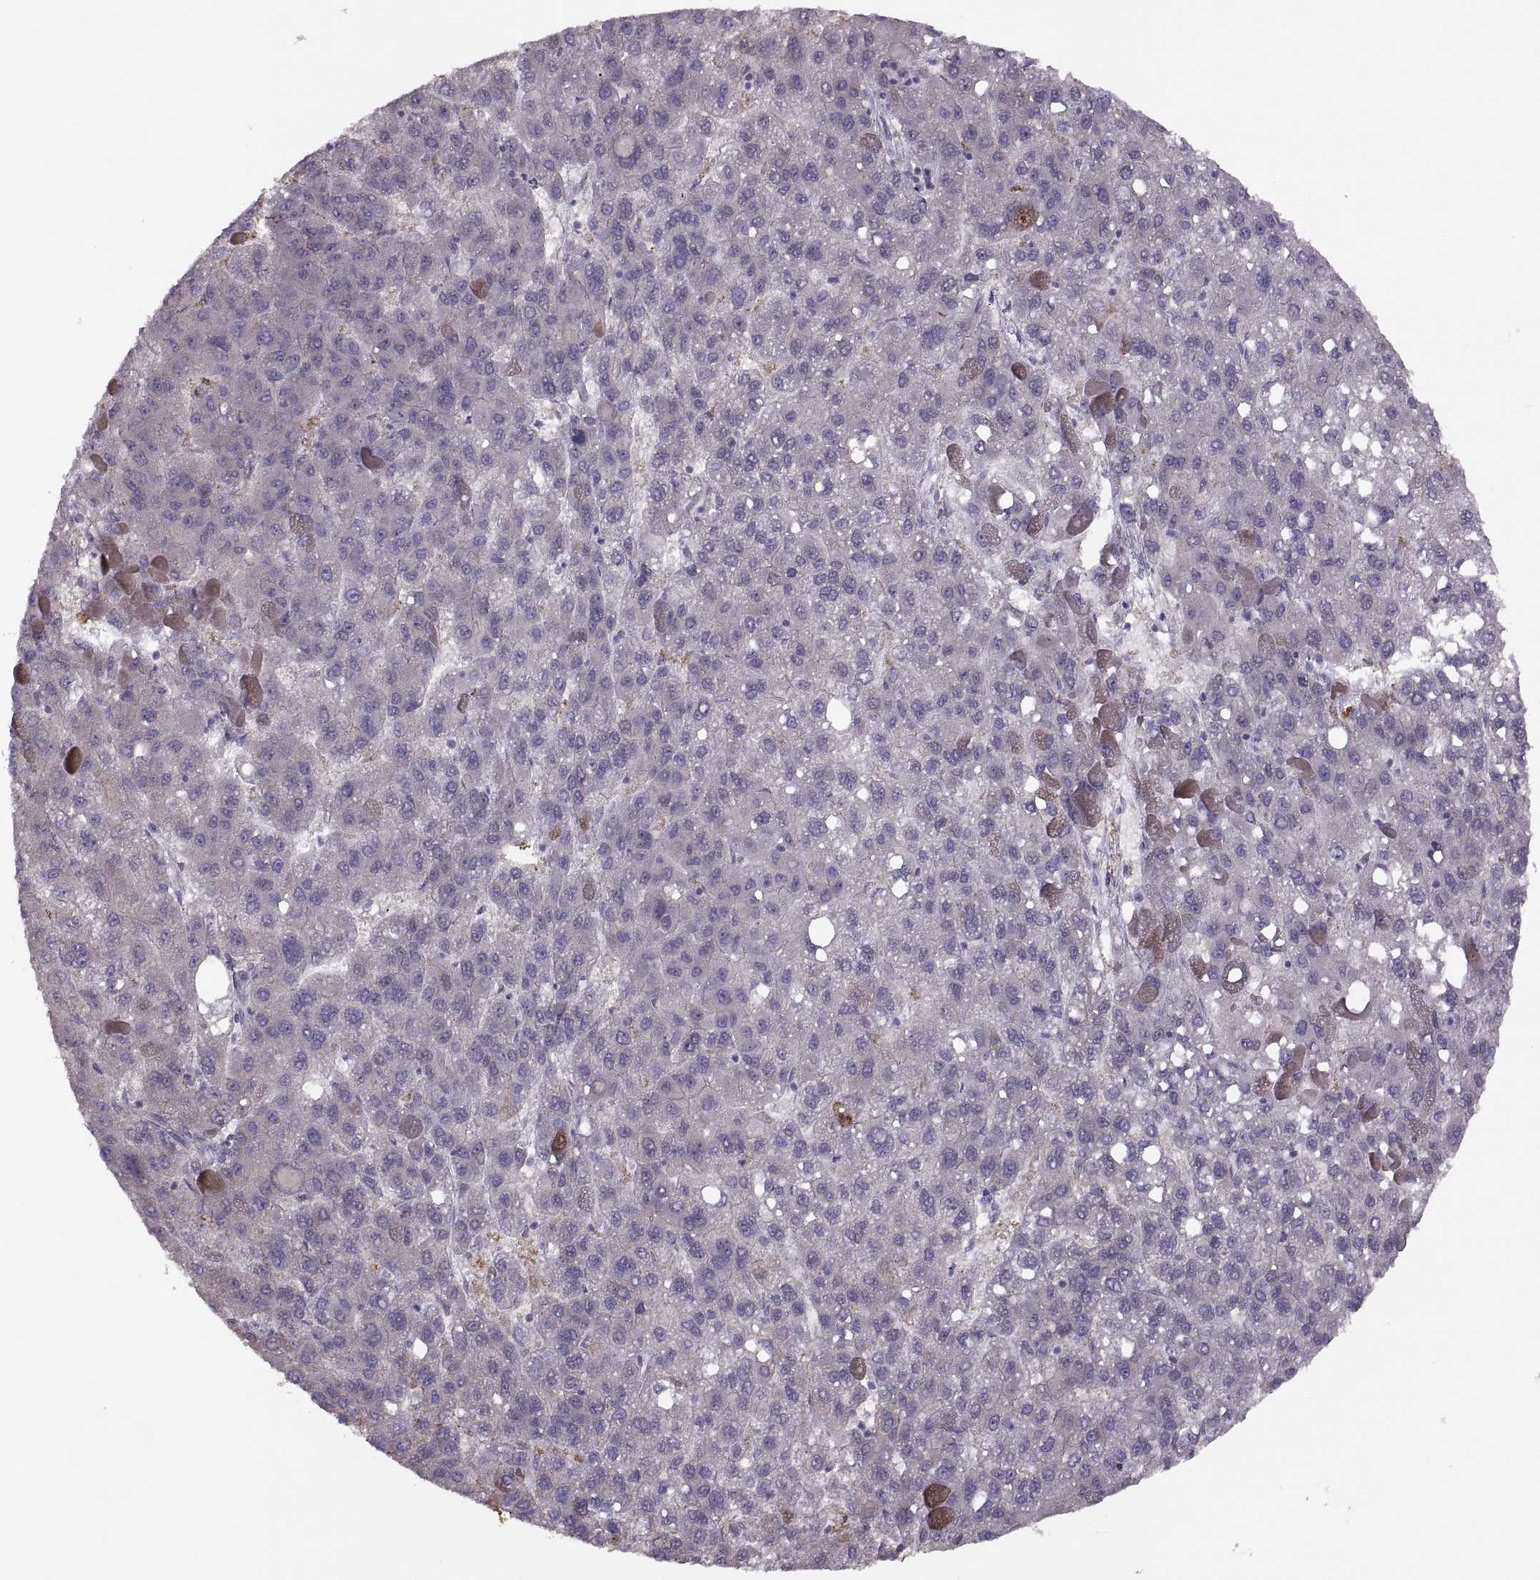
{"staining": {"intensity": "negative", "quantity": "none", "location": "none"}, "tissue": "liver cancer", "cell_type": "Tumor cells", "image_type": "cancer", "snomed": [{"axis": "morphology", "description": "Carcinoma, Hepatocellular, NOS"}, {"axis": "topography", "description": "Liver"}], "caption": "Immunohistochemistry (IHC) of human hepatocellular carcinoma (liver) demonstrates no staining in tumor cells. (IHC, brightfield microscopy, high magnification).", "gene": "H2AP", "patient": {"sex": "female", "age": 82}}